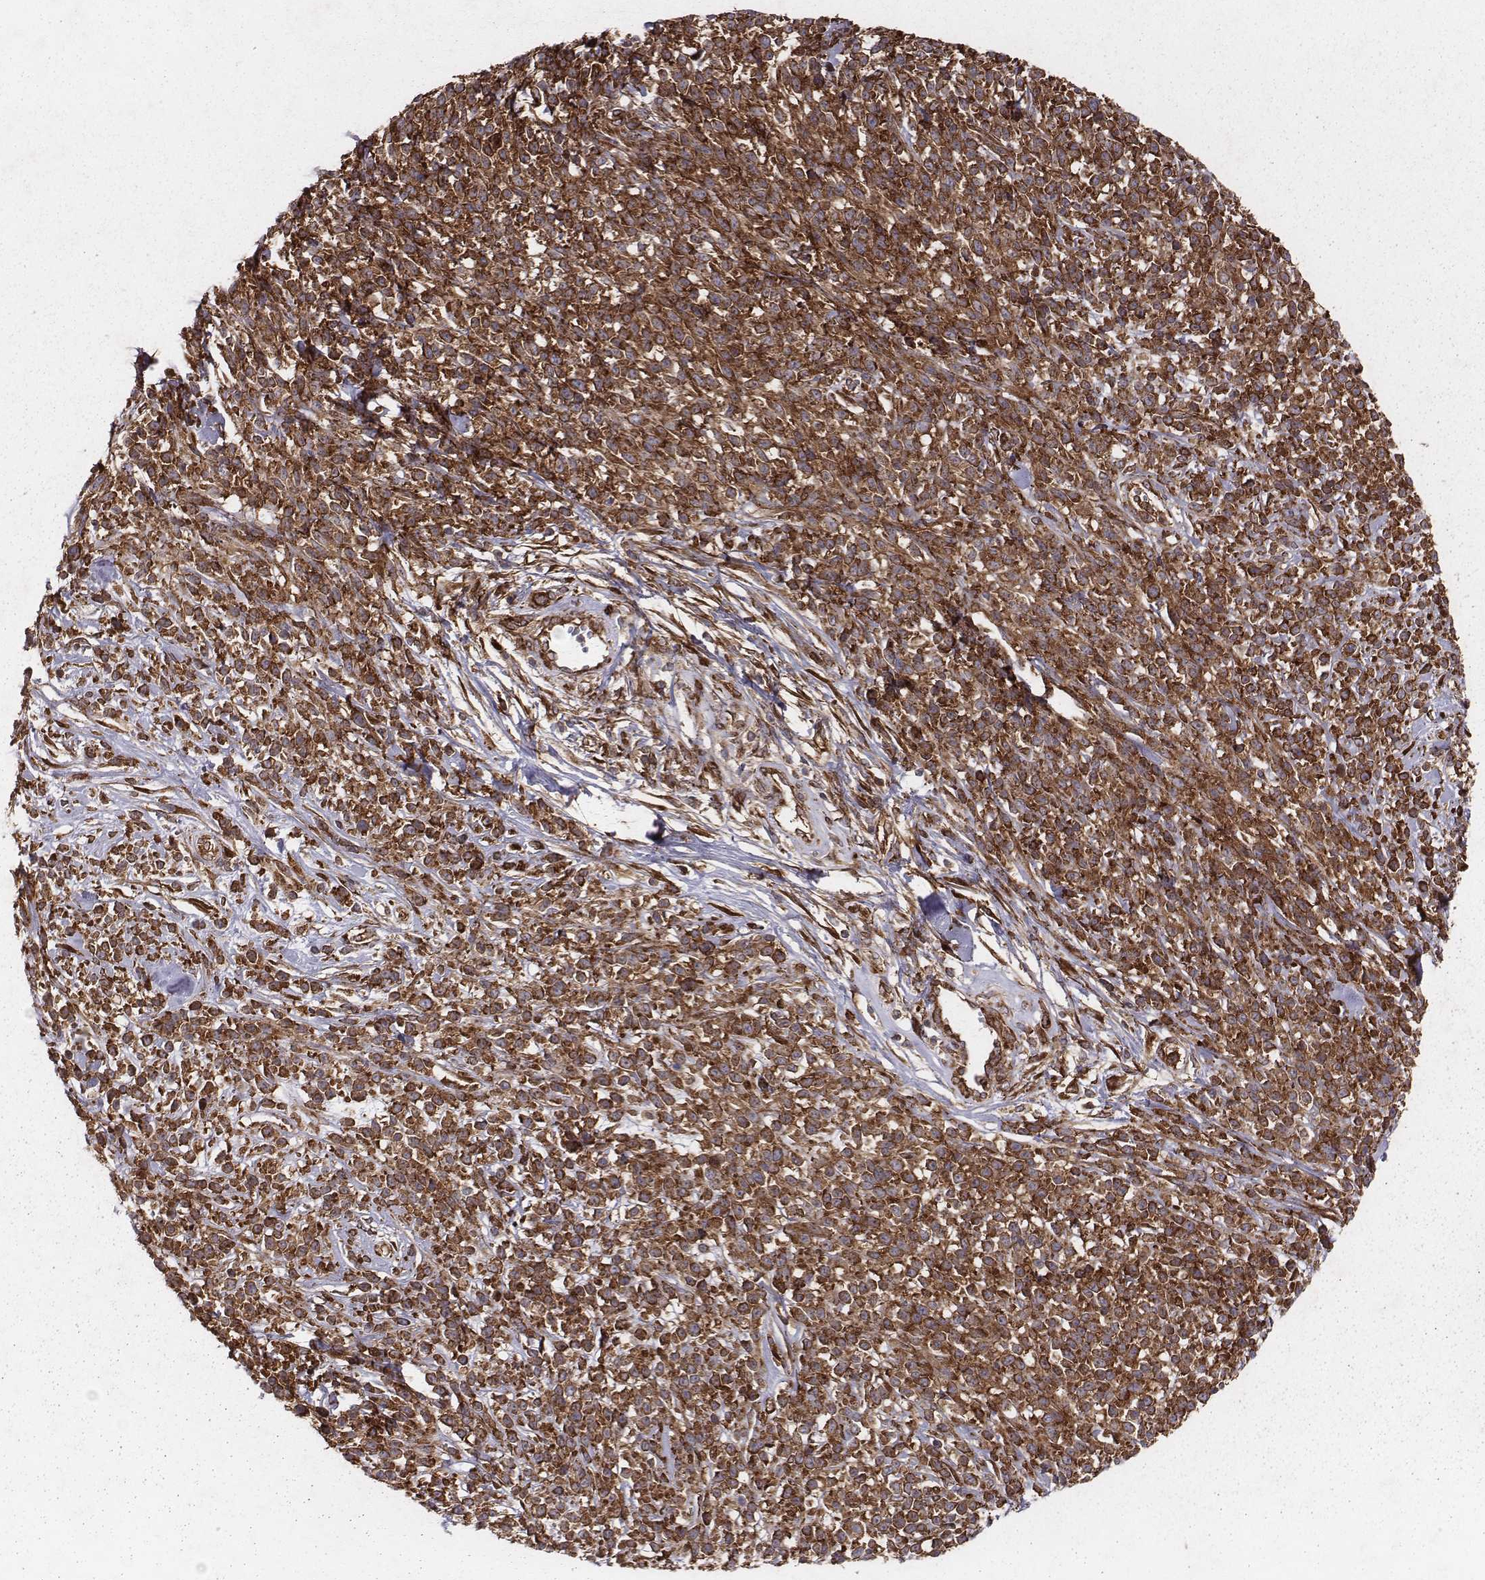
{"staining": {"intensity": "strong", "quantity": ">75%", "location": "cytoplasmic/membranous"}, "tissue": "melanoma", "cell_type": "Tumor cells", "image_type": "cancer", "snomed": [{"axis": "morphology", "description": "Malignant melanoma, NOS"}, {"axis": "topography", "description": "Skin"}, {"axis": "topography", "description": "Skin of trunk"}], "caption": "An immunohistochemistry image of tumor tissue is shown. Protein staining in brown labels strong cytoplasmic/membranous positivity in malignant melanoma within tumor cells. The staining was performed using DAB (3,3'-diaminobenzidine) to visualize the protein expression in brown, while the nuclei were stained in blue with hematoxylin (Magnification: 20x).", "gene": "TXLNA", "patient": {"sex": "male", "age": 74}}